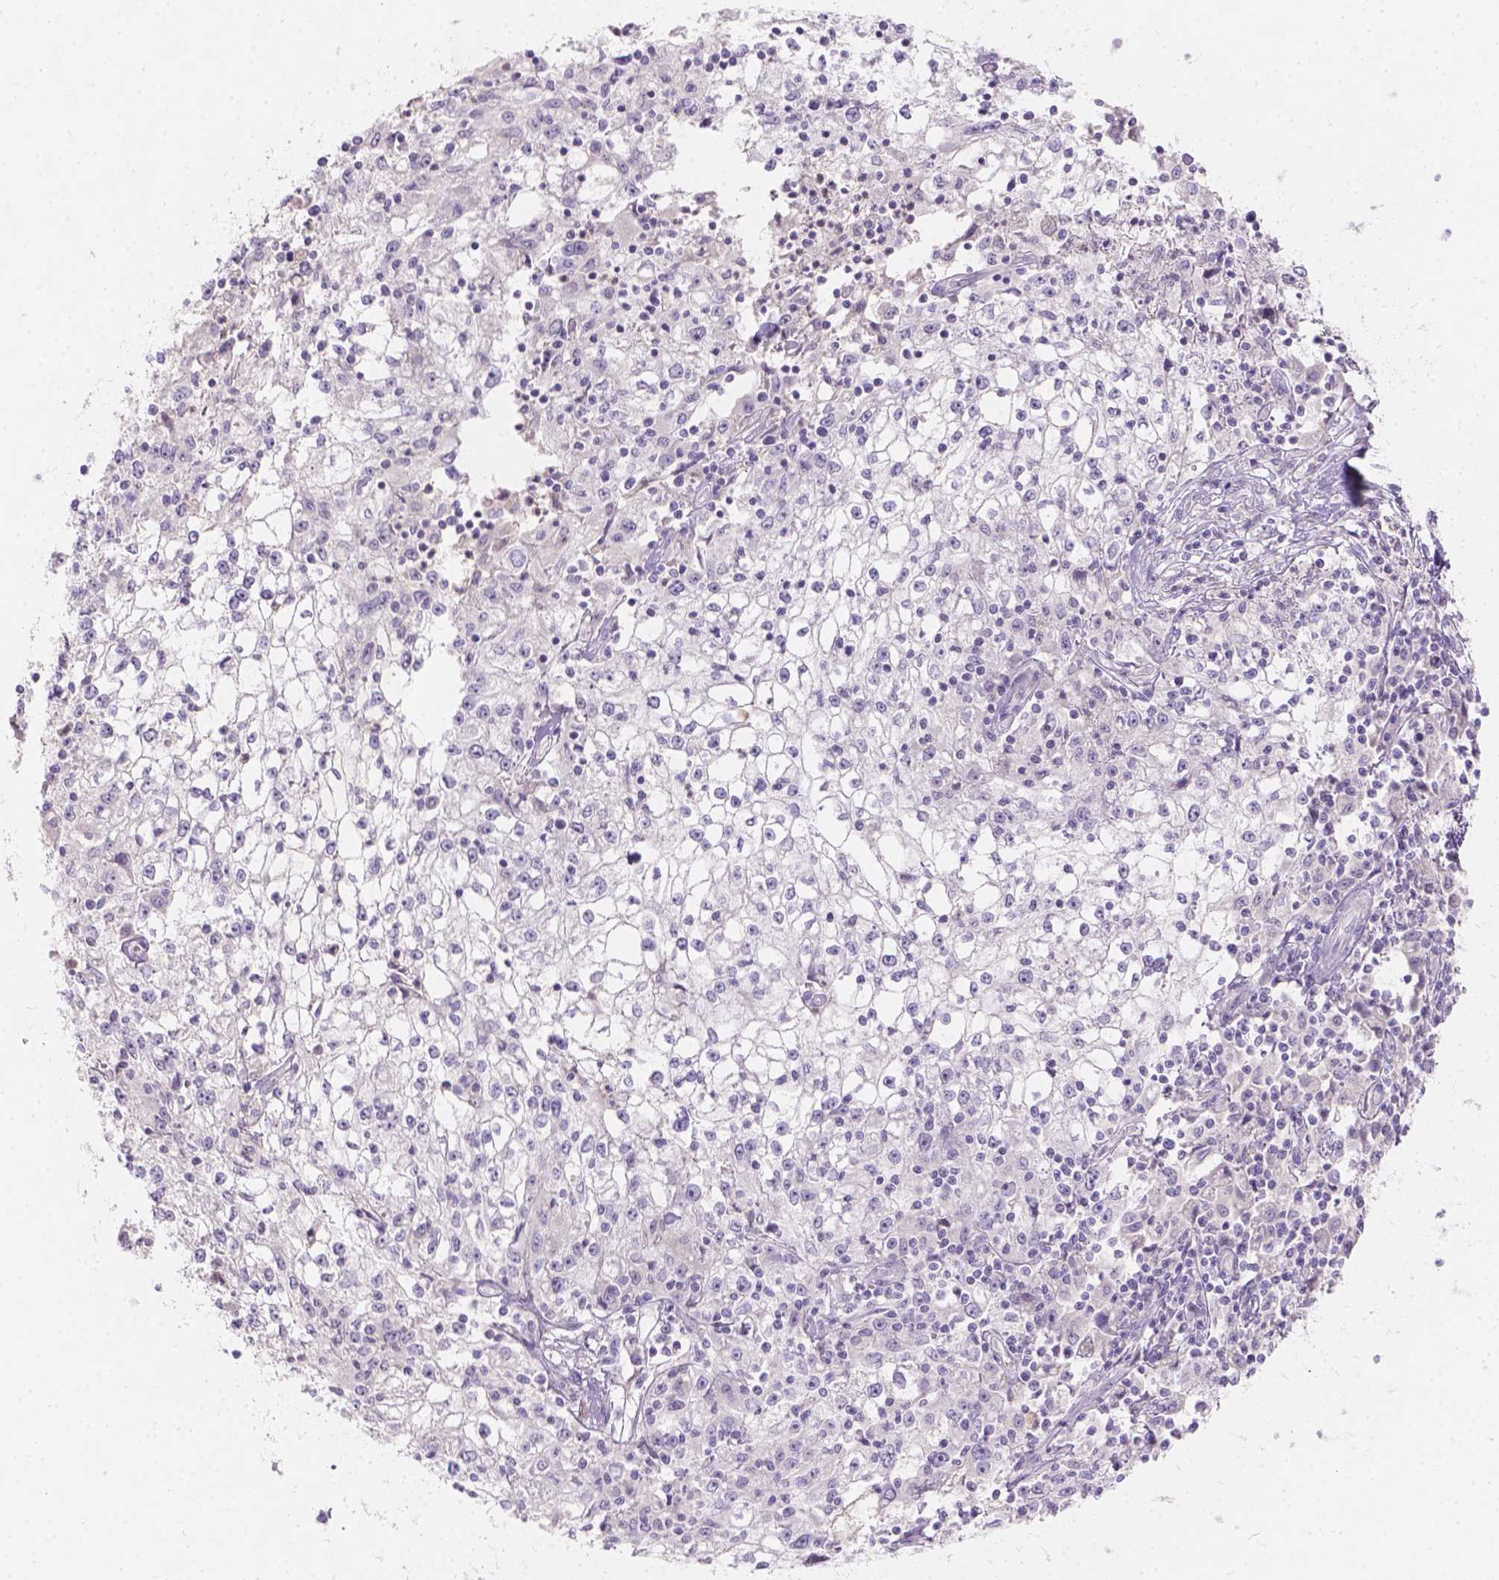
{"staining": {"intensity": "negative", "quantity": "none", "location": "none"}, "tissue": "cervical cancer", "cell_type": "Tumor cells", "image_type": "cancer", "snomed": [{"axis": "morphology", "description": "Squamous cell carcinoma, NOS"}, {"axis": "topography", "description": "Cervix"}], "caption": "IHC micrograph of neoplastic tissue: squamous cell carcinoma (cervical) stained with DAB (3,3'-diaminobenzidine) shows no significant protein expression in tumor cells. (DAB (3,3'-diaminobenzidine) IHC visualized using brightfield microscopy, high magnification).", "gene": "DCAF4L1", "patient": {"sex": "female", "age": 85}}